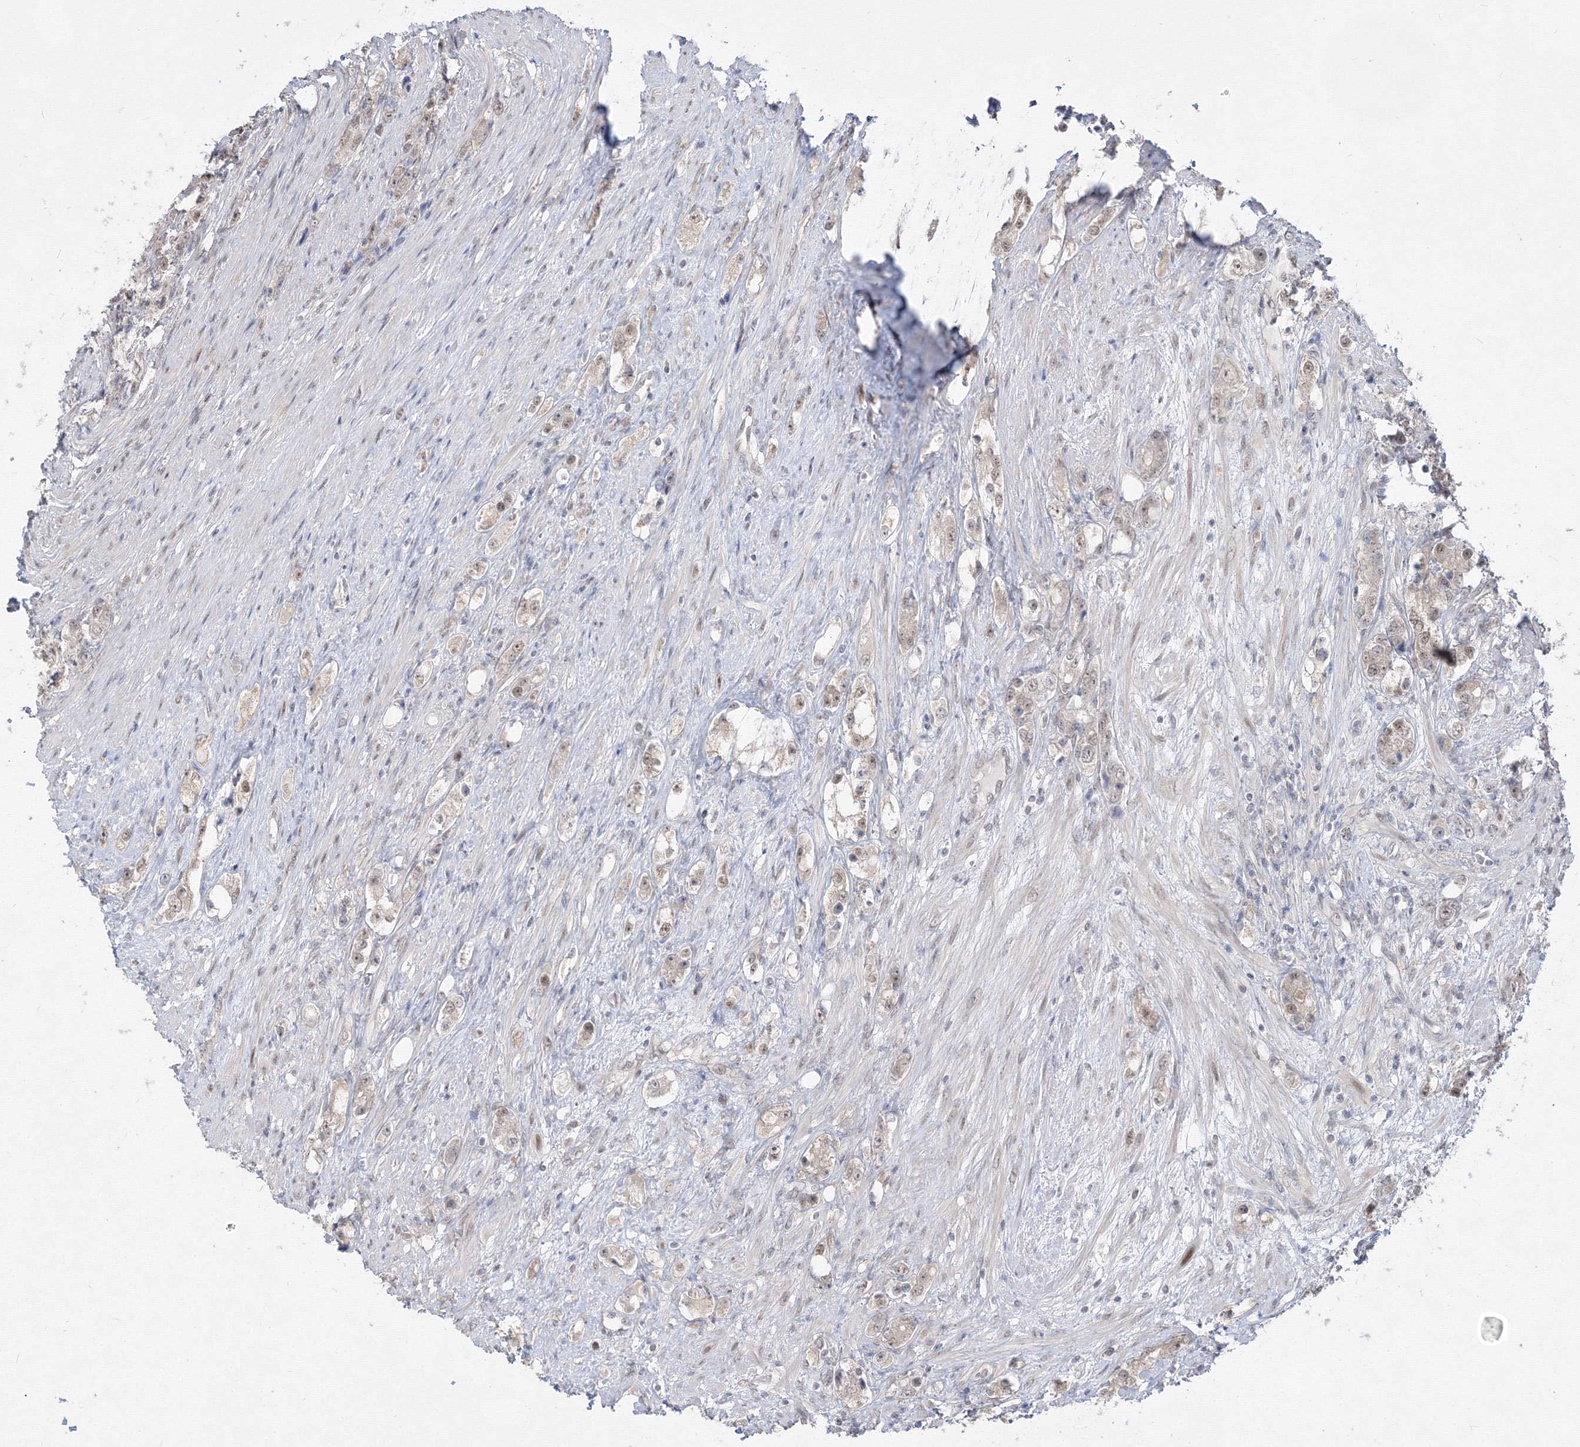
{"staining": {"intensity": "weak", "quantity": "<25%", "location": "nuclear"}, "tissue": "prostate cancer", "cell_type": "Tumor cells", "image_type": "cancer", "snomed": [{"axis": "morphology", "description": "Adenocarcinoma, High grade"}, {"axis": "topography", "description": "Prostate"}], "caption": "Tumor cells are negative for protein expression in human prostate cancer (adenocarcinoma (high-grade)). (Brightfield microscopy of DAB (3,3'-diaminobenzidine) IHC at high magnification).", "gene": "COPS4", "patient": {"sex": "male", "age": 63}}